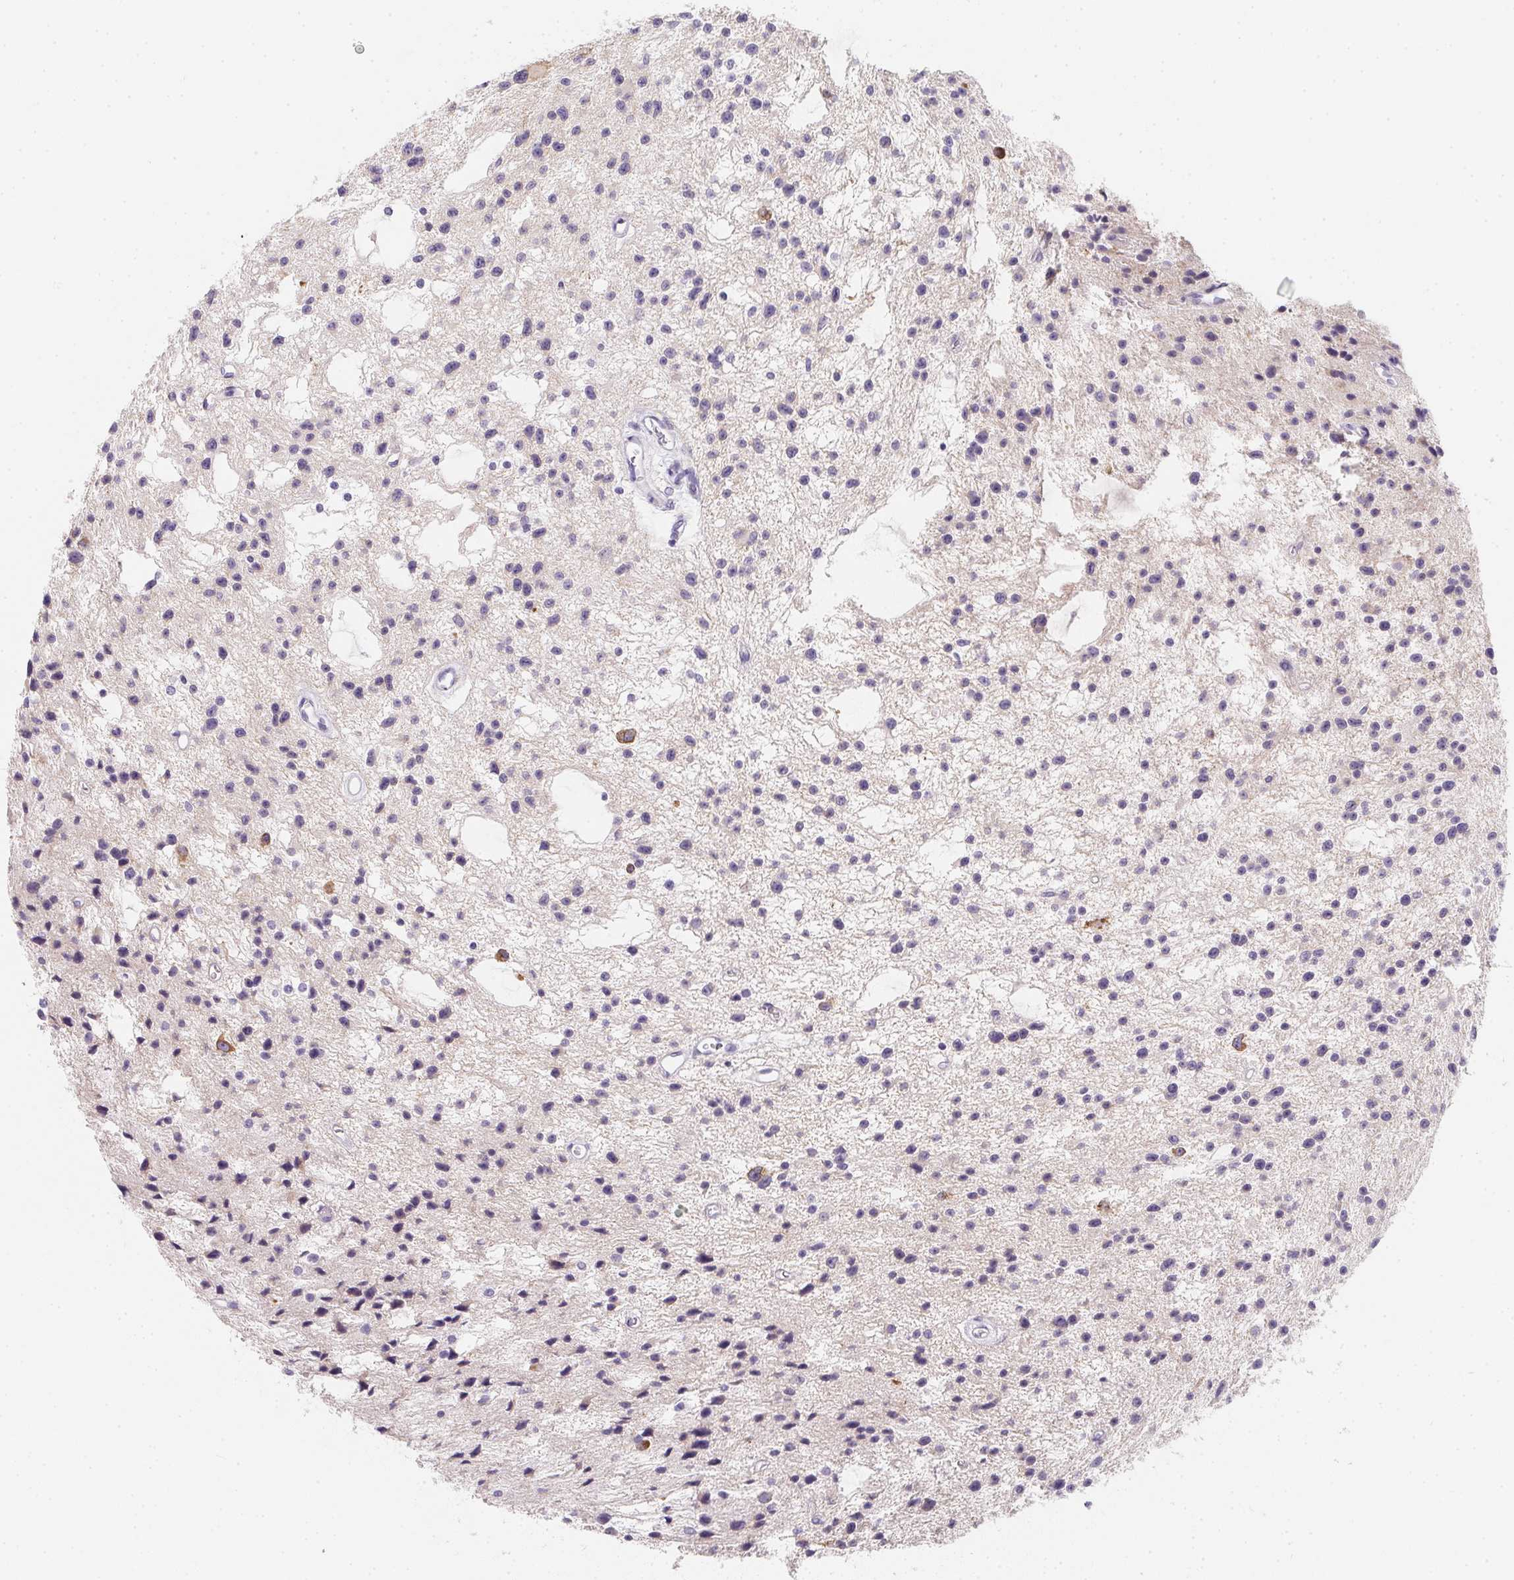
{"staining": {"intensity": "negative", "quantity": "none", "location": "none"}, "tissue": "glioma", "cell_type": "Tumor cells", "image_type": "cancer", "snomed": [{"axis": "morphology", "description": "Glioma, malignant, Low grade"}, {"axis": "topography", "description": "Brain"}], "caption": "Tumor cells are negative for brown protein staining in malignant low-grade glioma.", "gene": "MAP1A", "patient": {"sex": "male", "age": 43}}